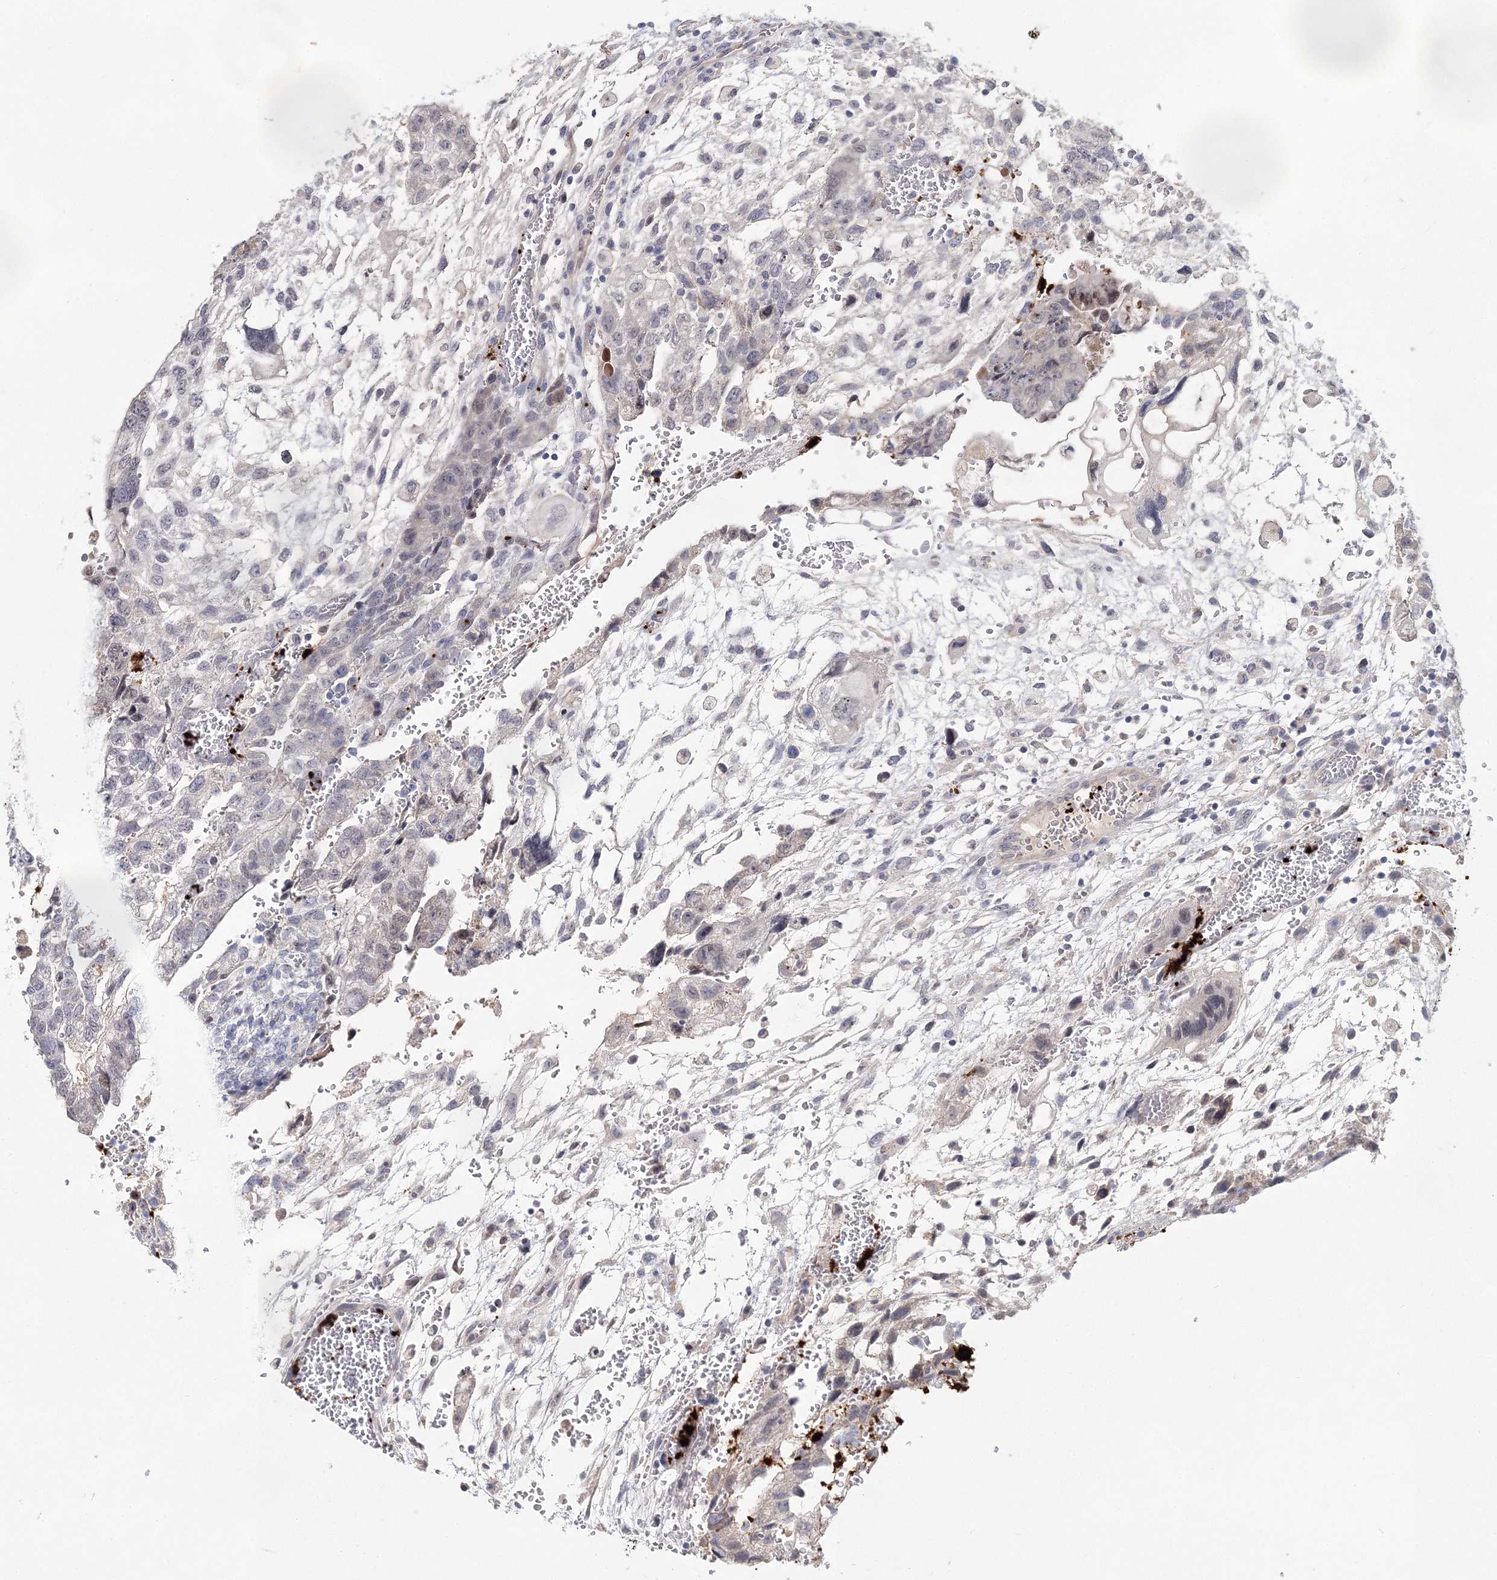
{"staining": {"intensity": "negative", "quantity": "none", "location": "none"}, "tissue": "testis cancer", "cell_type": "Tumor cells", "image_type": "cancer", "snomed": [{"axis": "morphology", "description": "Carcinoma, Embryonal, NOS"}, {"axis": "topography", "description": "Testis"}], "caption": "Protein analysis of testis embryonal carcinoma exhibits no significant positivity in tumor cells.", "gene": "MYOZ2", "patient": {"sex": "male", "age": 36}}